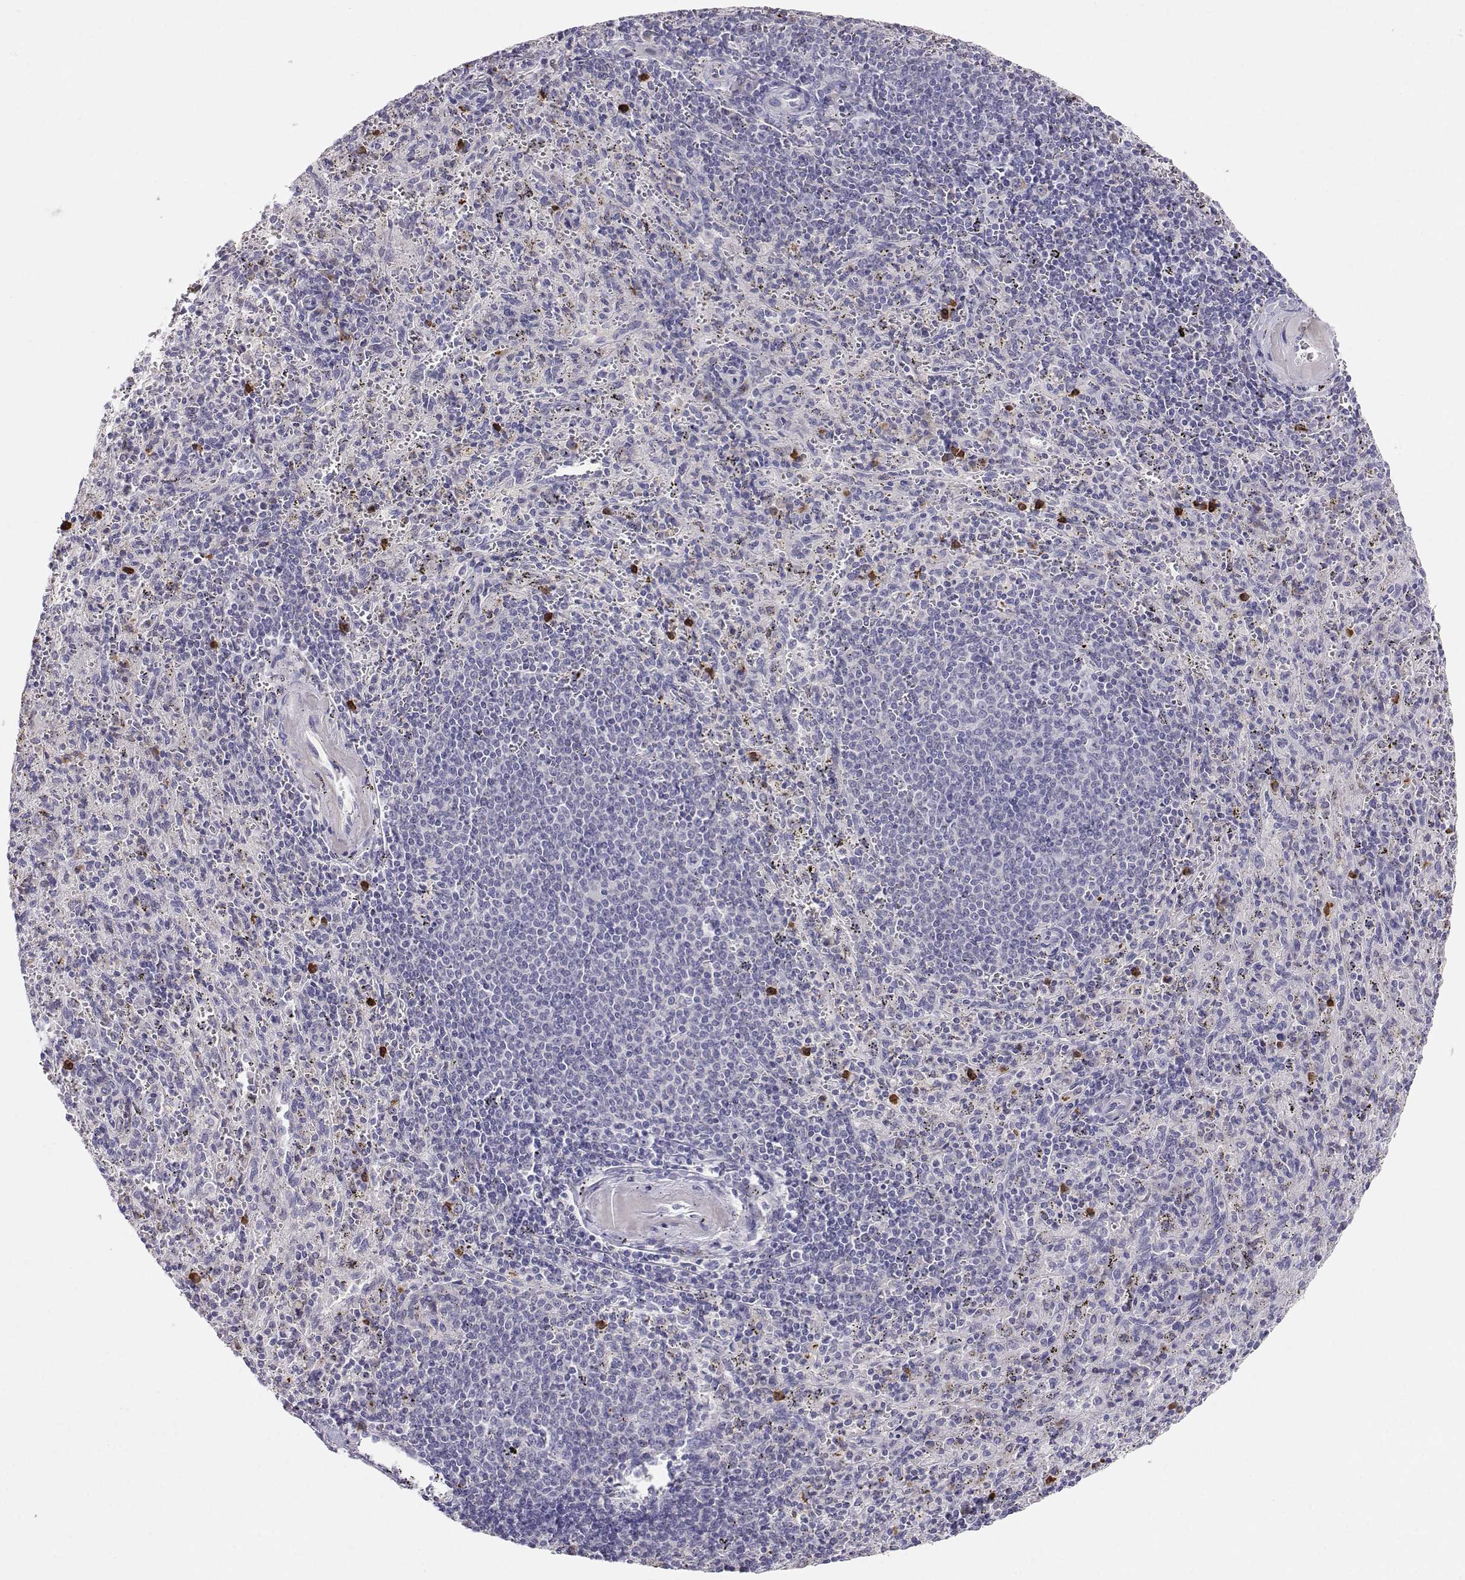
{"staining": {"intensity": "moderate", "quantity": "<25%", "location": "cytoplasmic/membranous"}, "tissue": "spleen", "cell_type": "Cells in red pulp", "image_type": "normal", "snomed": [{"axis": "morphology", "description": "Normal tissue, NOS"}, {"axis": "topography", "description": "Spleen"}], "caption": "IHC micrograph of normal spleen: spleen stained using IHC demonstrates low levels of moderate protein expression localized specifically in the cytoplasmic/membranous of cells in red pulp, appearing as a cytoplasmic/membranous brown color.", "gene": "CDHR1", "patient": {"sex": "male", "age": 57}}